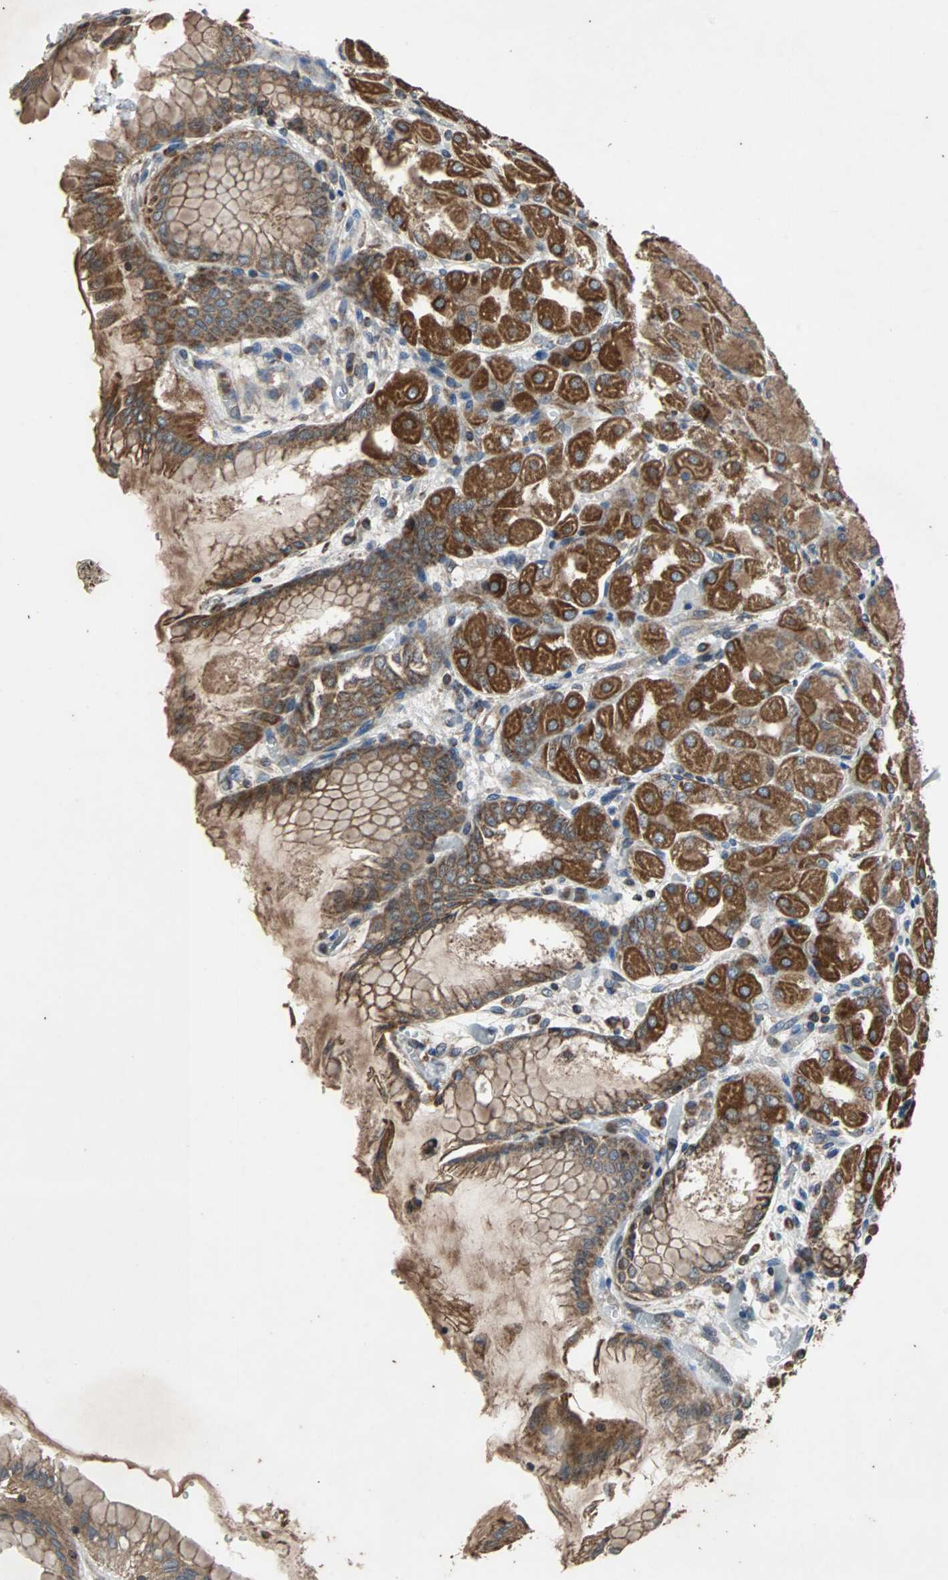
{"staining": {"intensity": "strong", "quantity": ">75%", "location": "cytoplasmic/membranous"}, "tissue": "stomach", "cell_type": "Glandular cells", "image_type": "normal", "snomed": [{"axis": "morphology", "description": "Normal tissue, NOS"}, {"axis": "topography", "description": "Stomach, upper"}], "caption": "This is a histology image of immunohistochemistry staining of benign stomach, which shows strong staining in the cytoplasmic/membranous of glandular cells.", "gene": "ACTR3", "patient": {"sex": "female", "age": 56}}